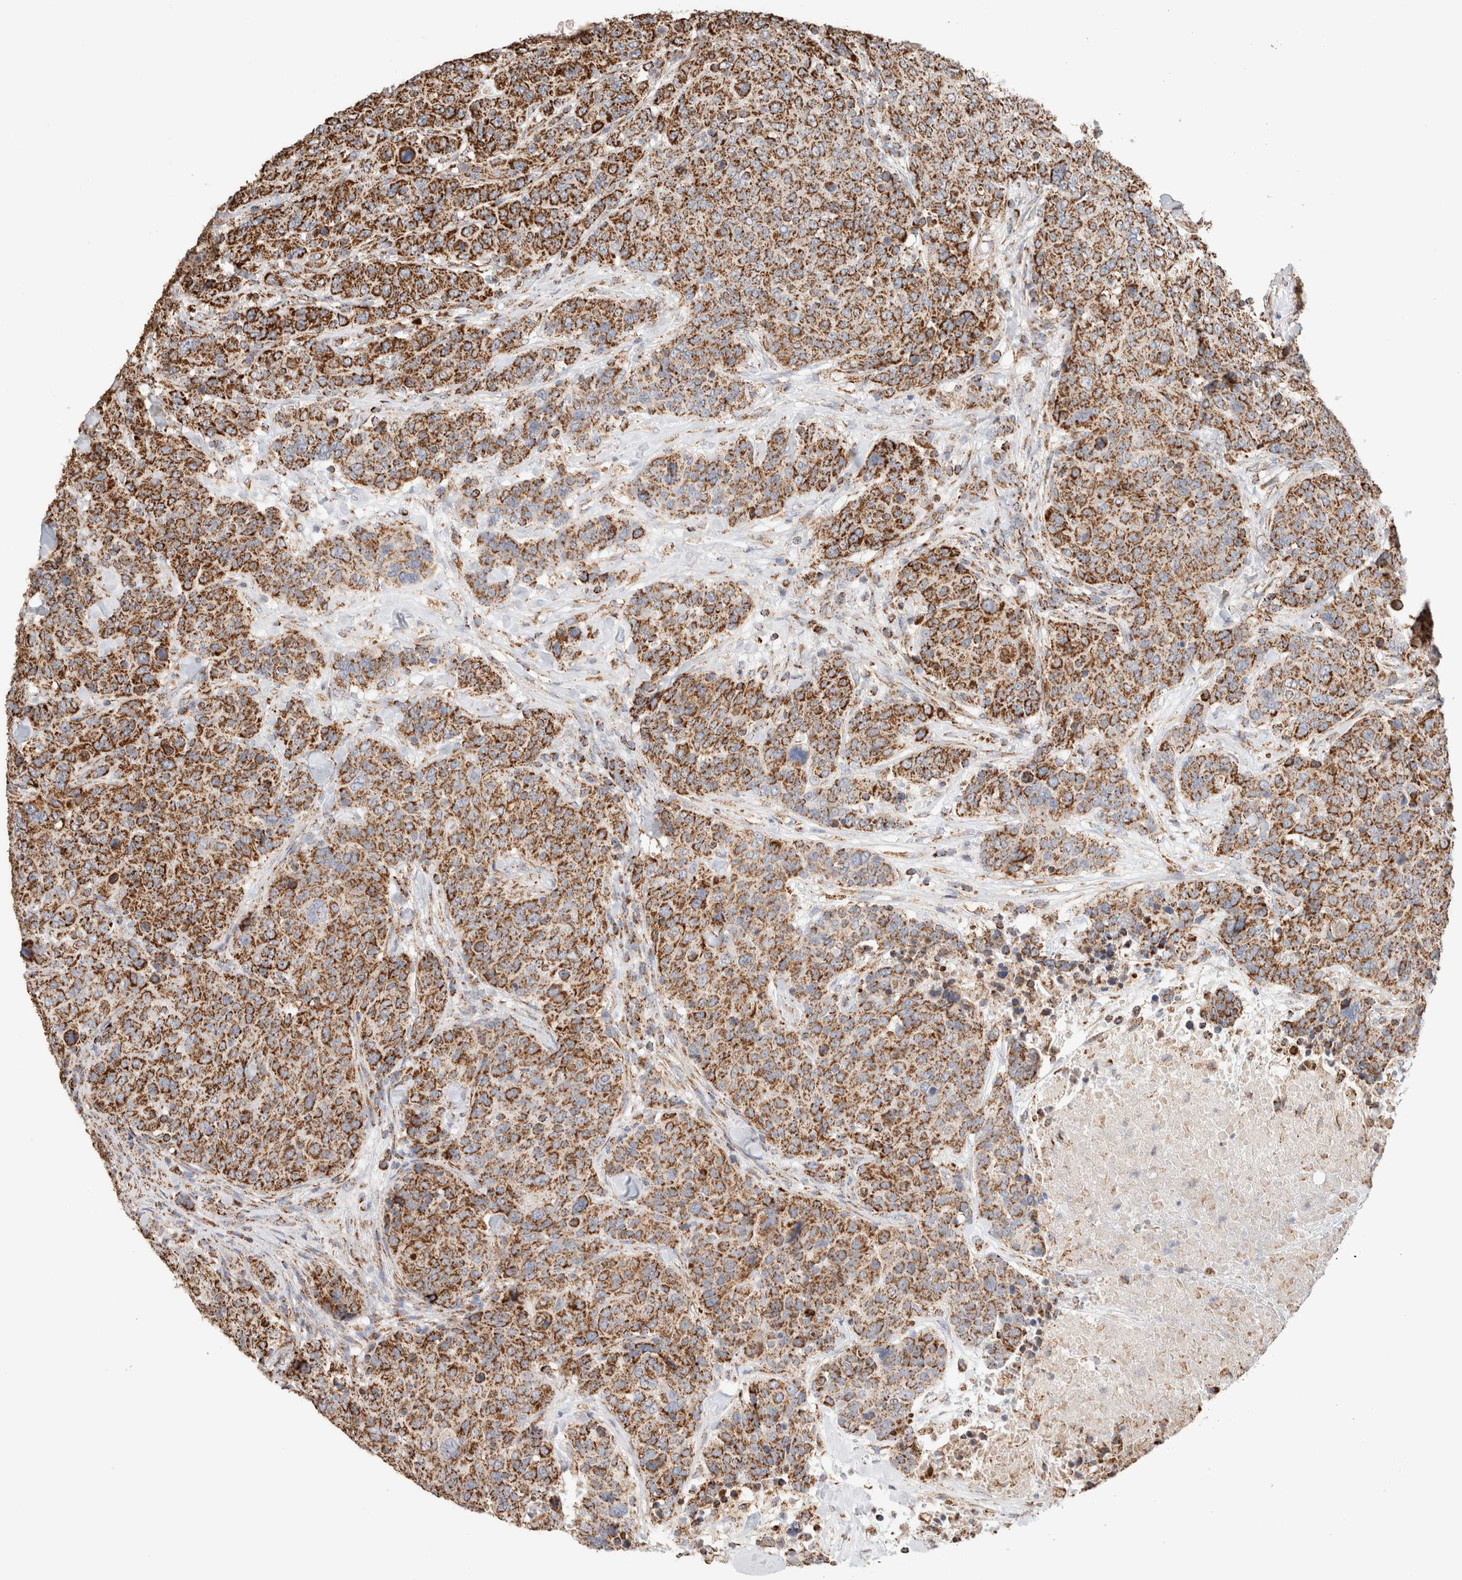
{"staining": {"intensity": "moderate", "quantity": ">75%", "location": "cytoplasmic/membranous"}, "tissue": "breast cancer", "cell_type": "Tumor cells", "image_type": "cancer", "snomed": [{"axis": "morphology", "description": "Duct carcinoma"}, {"axis": "topography", "description": "Breast"}], "caption": "Human breast intraductal carcinoma stained with a protein marker demonstrates moderate staining in tumor cells.", "gene": "C1QBP", "patient": {"sex": "female", "age": 37}}